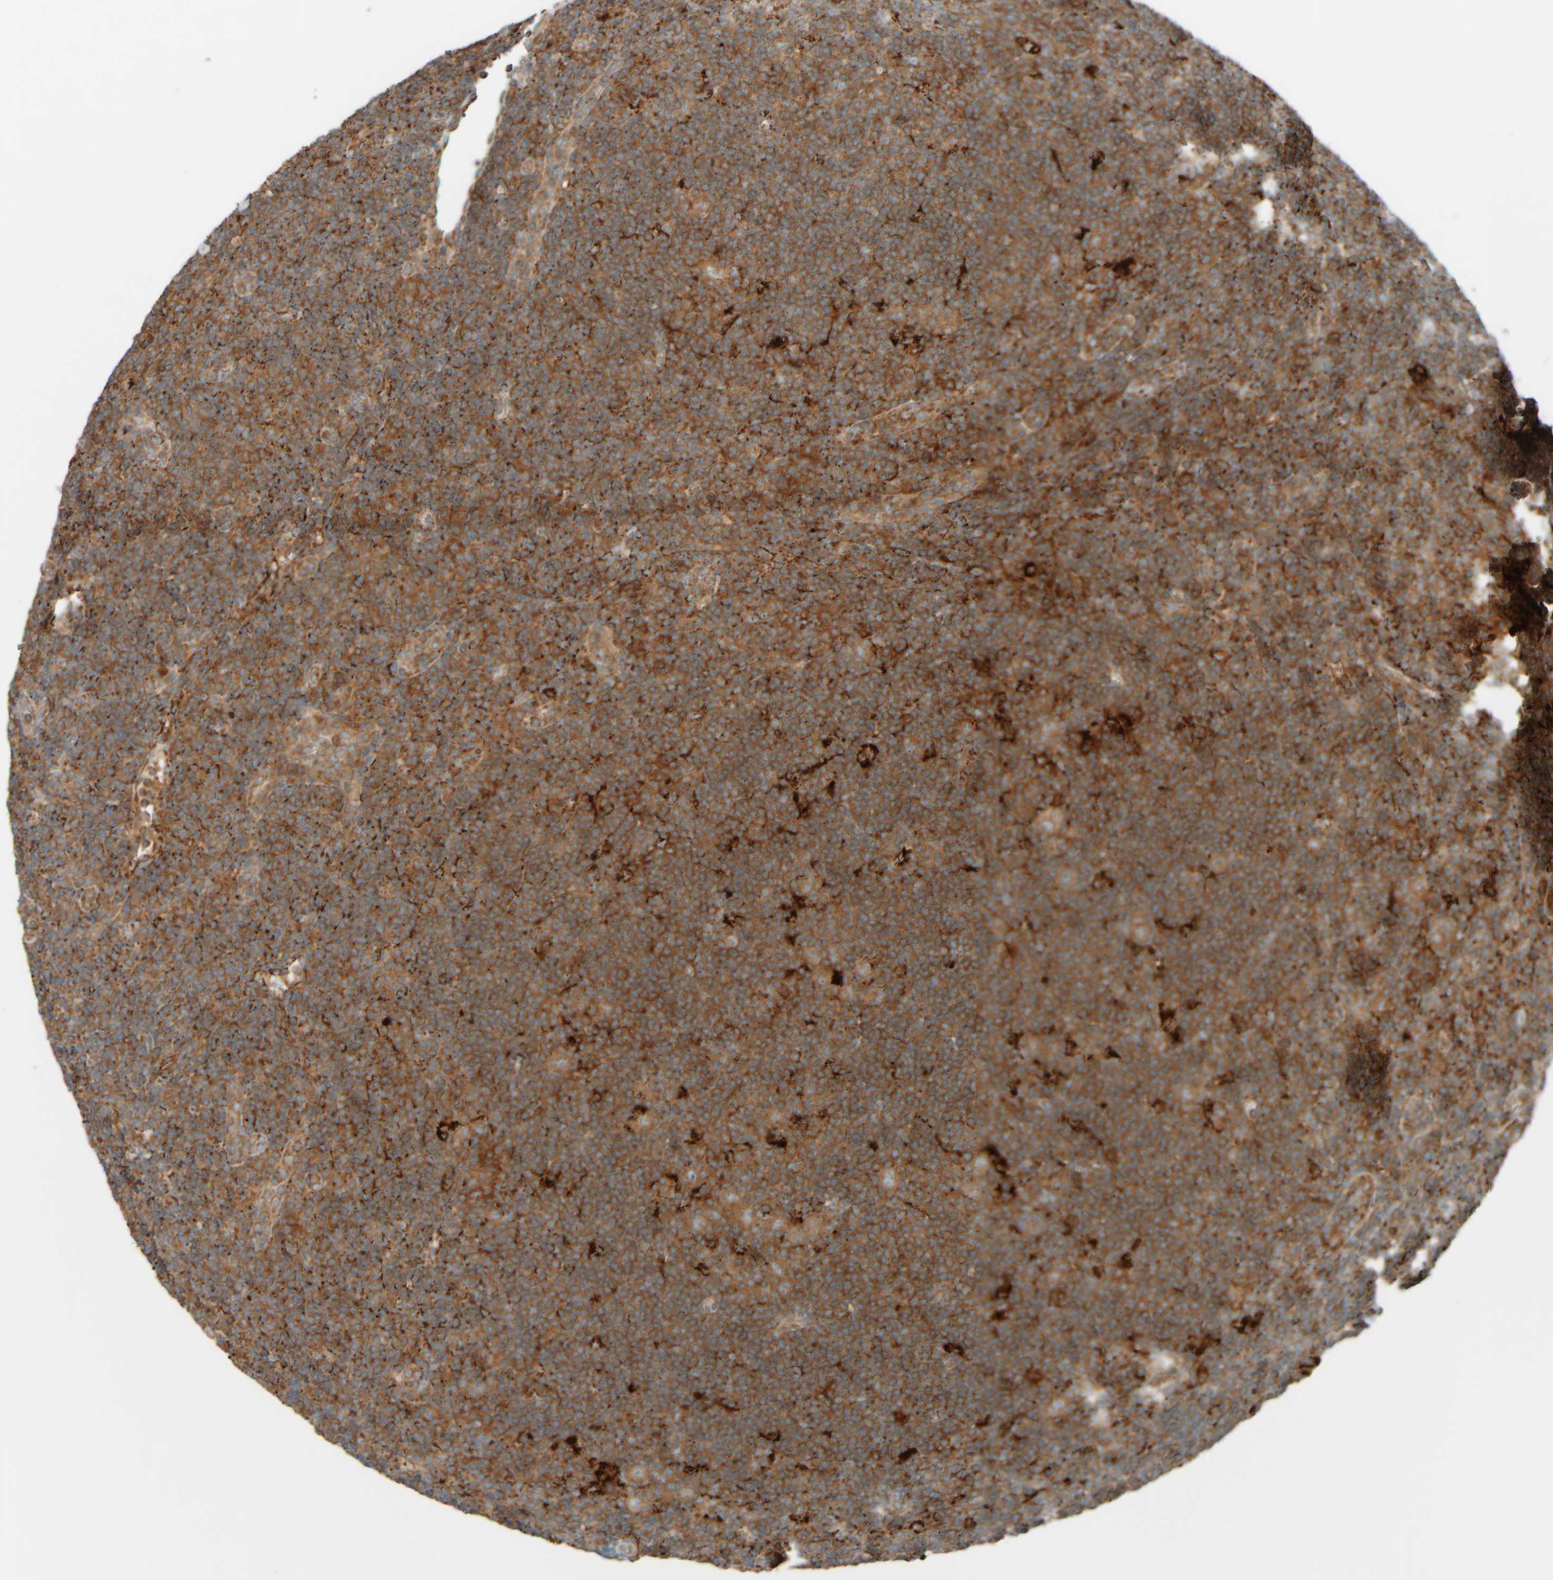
{"staining": {"intensity": "moderate", "quantity": ">75%", "location": "cytoplasmic/membranous"}, "tissue": "lymphoma", "cell_type": "Tumor cells", "image_type": "cancer", "snomed": [{"axis": "morphology", "description": "Hodgkin's disease, NOS"}, {"axis": "topography", "description": "Lymph node"}], "caption": "Immunohistochemical staining of human Hodgkin's disease exhibits medium levels of moderate cytoplasmic/membranous protein expression in approximately >75% of tumor cells. The protein of interest is stained brown, and the nuclei are stained in blue (DAB IHC with brightfield microscopy, high magnification).", "gene": "SPAG5", "patient": {"sex": "female", "age": 57}}